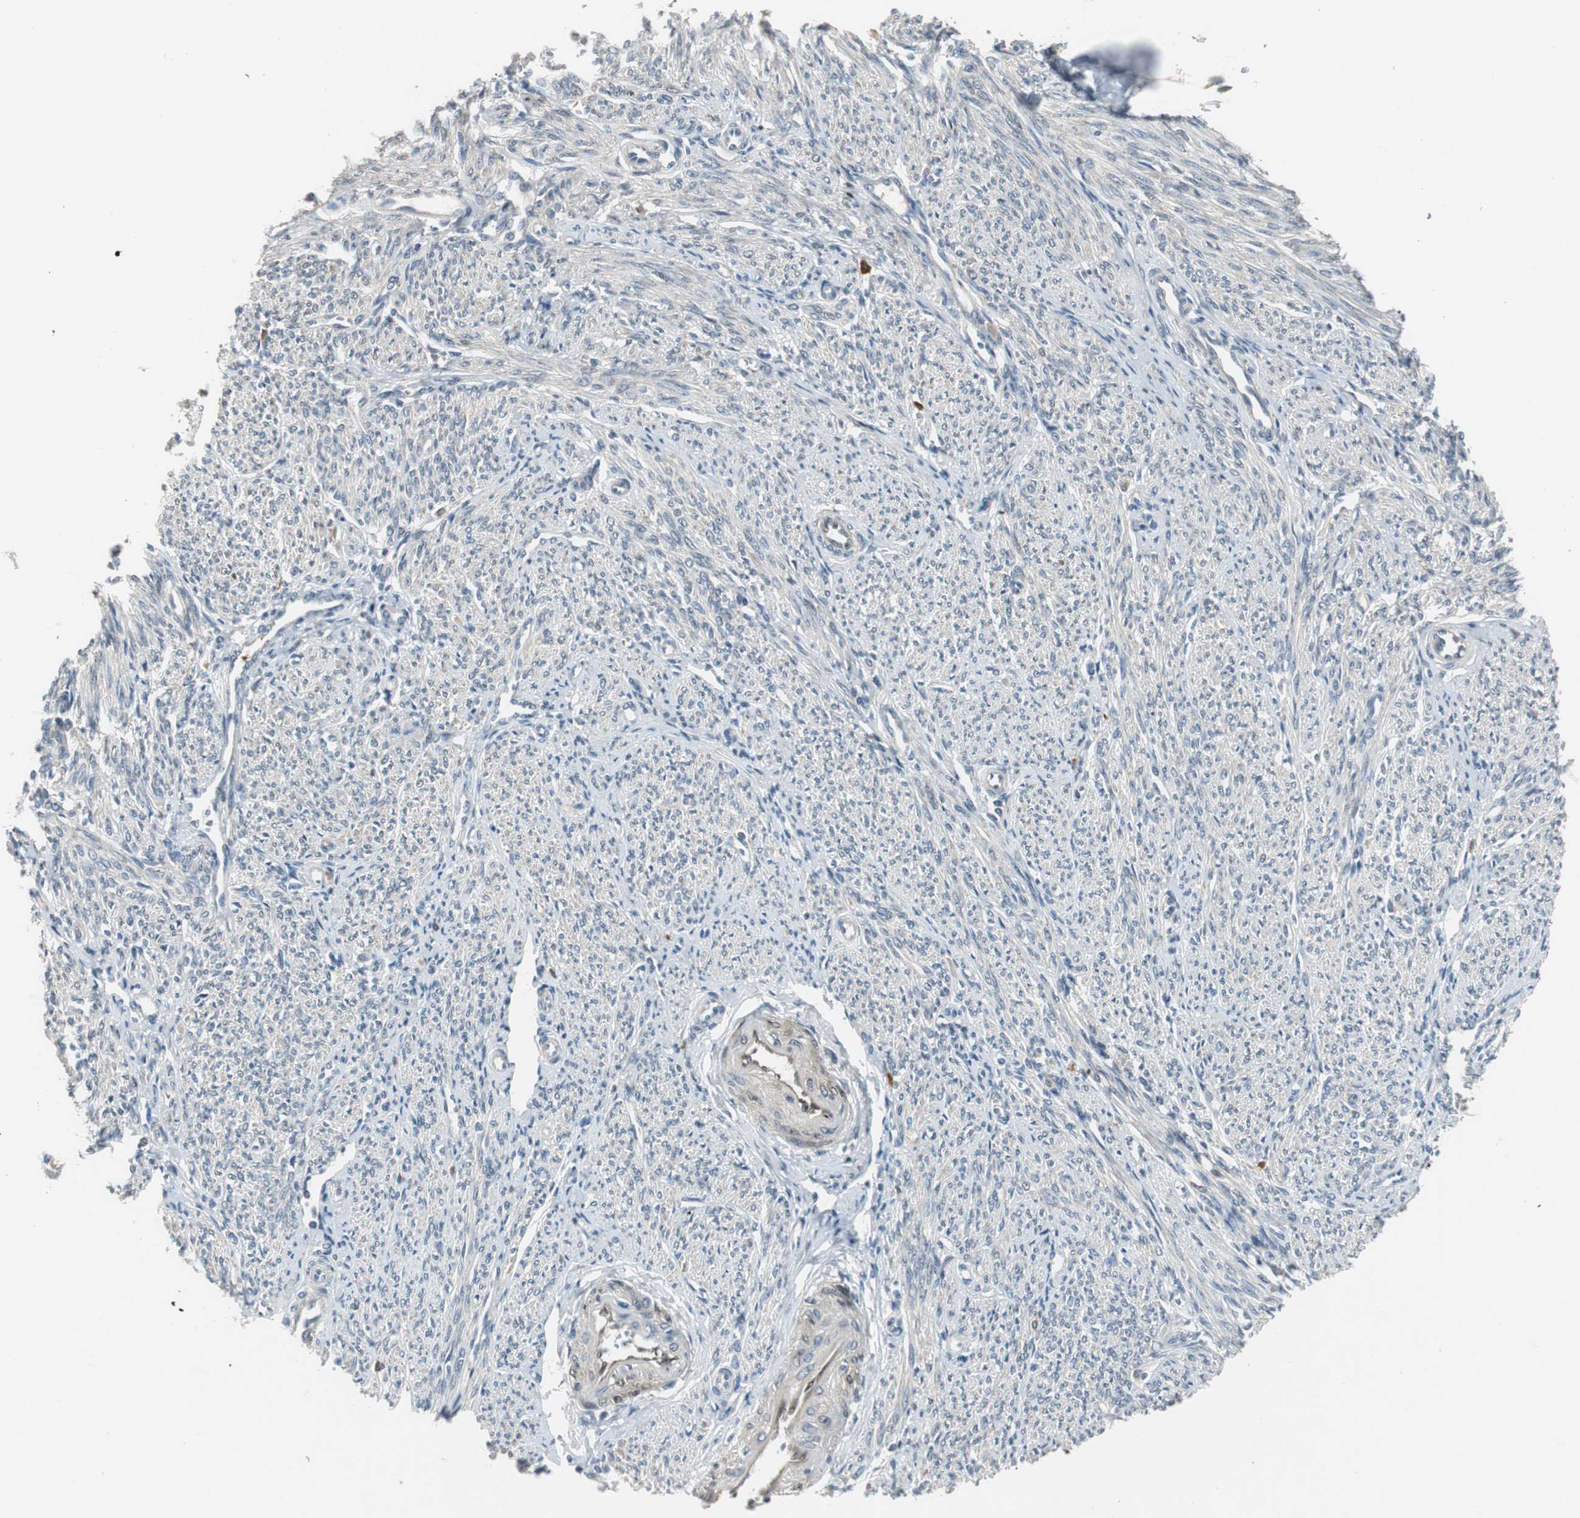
{"staining": {"intensity": "negative", "quantity": "none", "location": "none"}, "tissue": "smooth muscle", "cell_type": "Smooth muscle cells", "image_type": "normal", "snomed": [{"axis": "morphology", "description": "Normal tissue, NOS"}, {"axis": "topography", "description": "Smooth muscle"}], "caption": "DAB immunohistochemical staining of normal human smooth muscle displays no significant staining in smooth muscle cells. The staining was performed using DAB to visualize the protein expression in brown, while the nuclei were stained in blue with hematoxylin (Magnification: 20x).", "gene": "FHL2", "patient": {"sex": "female", "age": 65}}